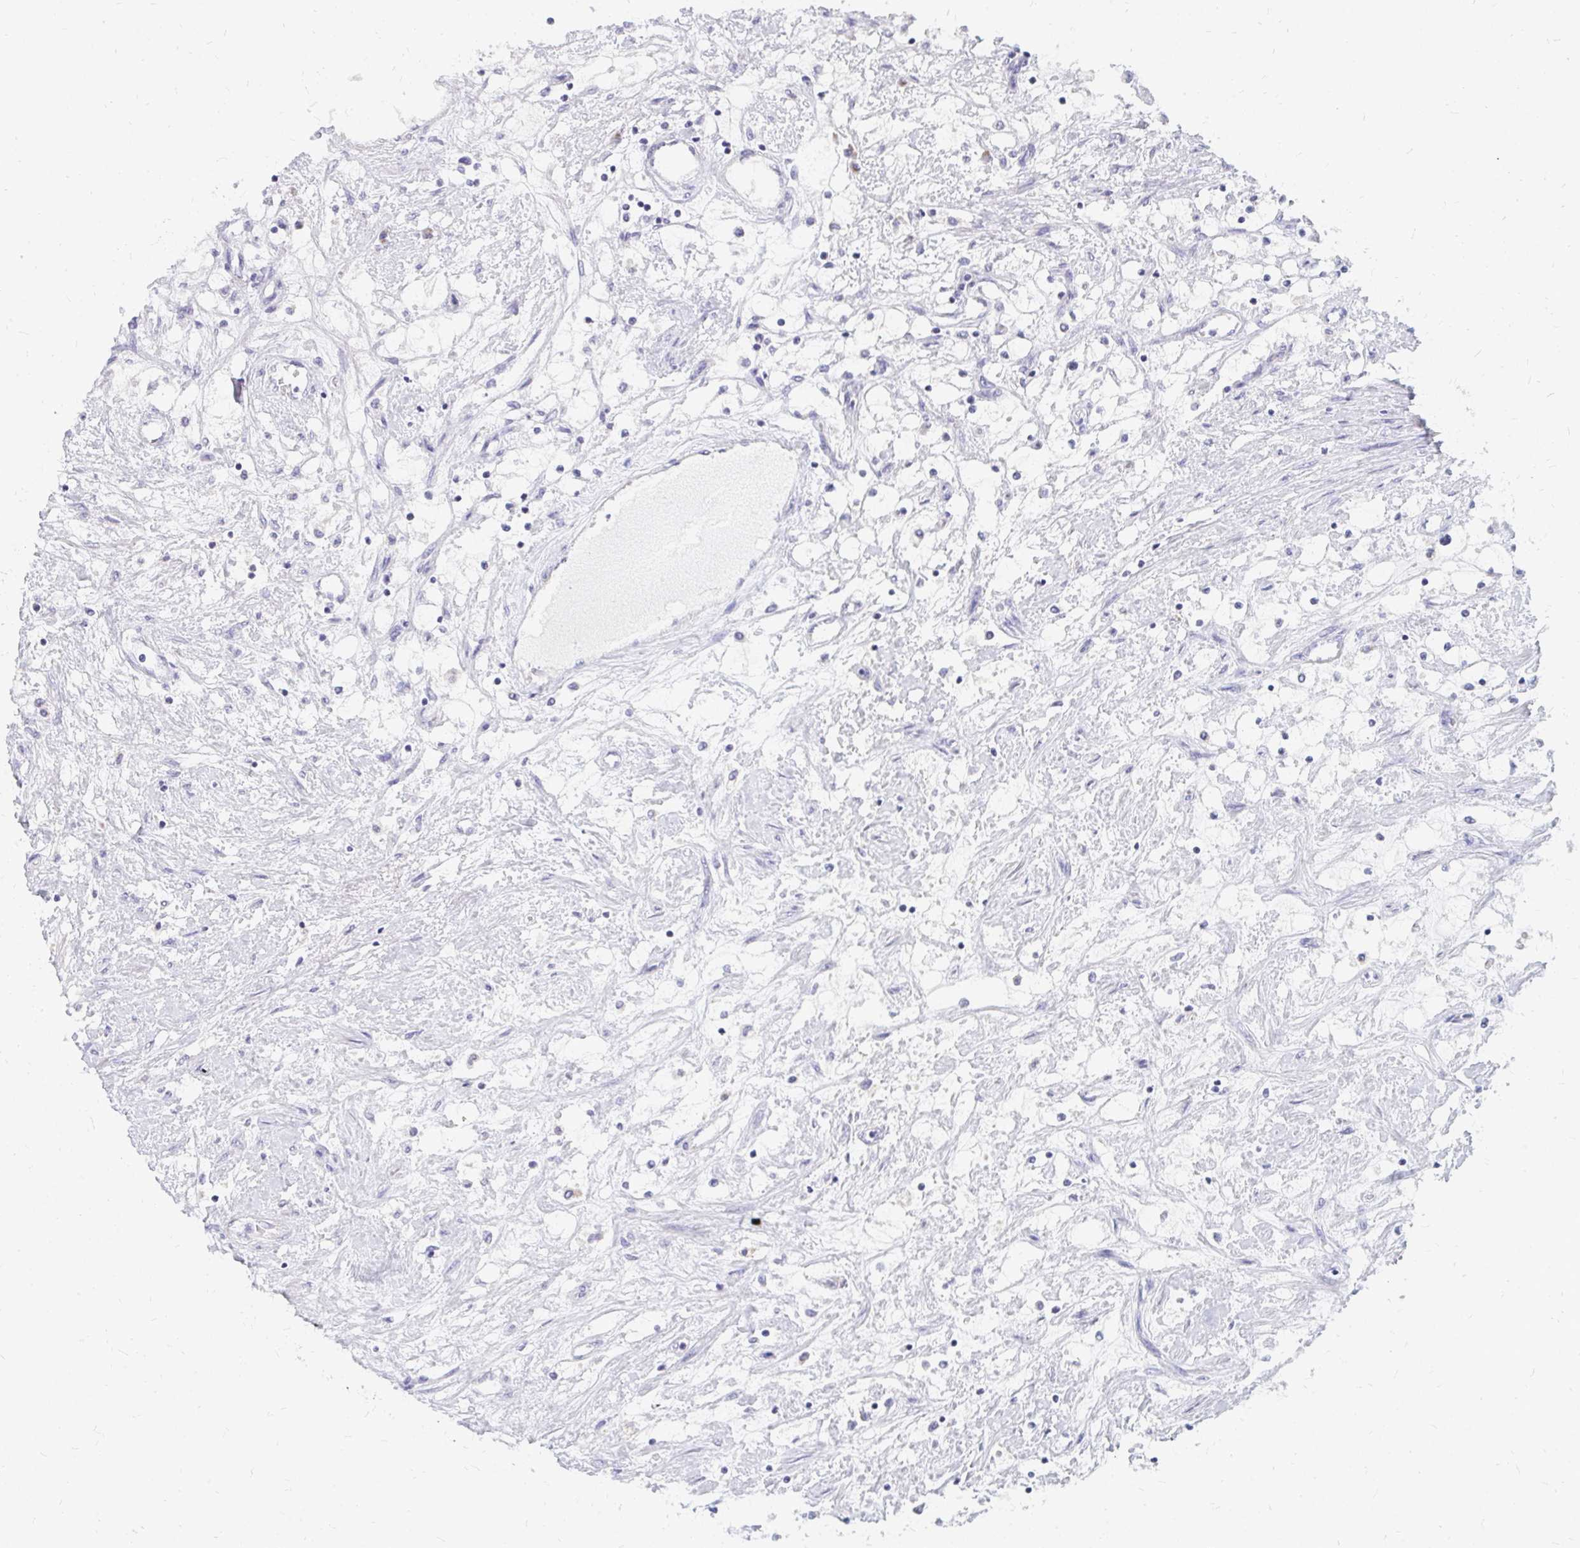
{"staining": {"intensity": "negative", "quantity": "none", "location": "none"}, "tissue": "renal cancer", "cell_type": "Tumor cells", "image_type": "cancer", "snomed": [{"axis": "morphology", "description": "Adenocarcinoma, NOS"}, {"axis": "topography", "description": "Kidney"}], "caption": "Human renal cancer stained for a protein using immunohistochemistry reveals no positivity in tumor cells.", "gene": "OR10V1", "patient": {"sex": "male", "age": 68}}